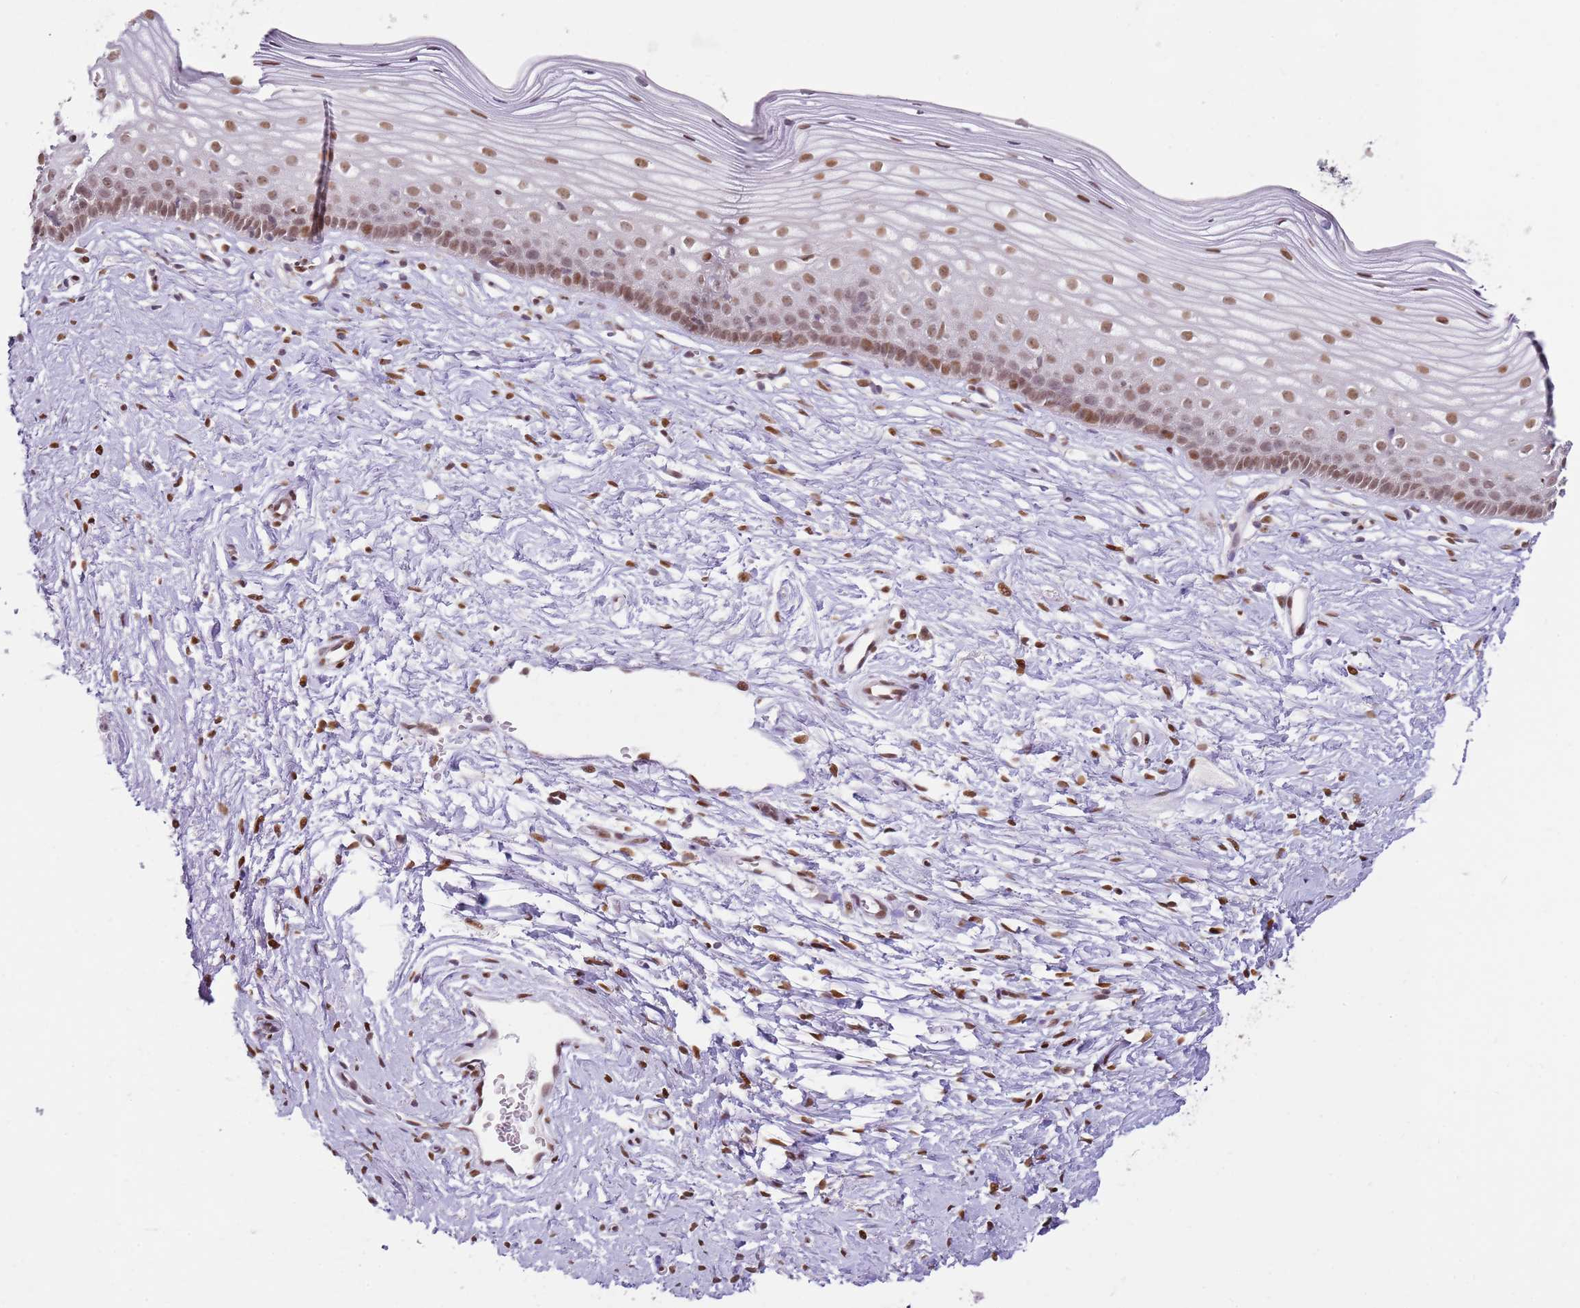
{"staining": {"intensity": "moderate", "quantity": ">75%", "location": "nuclear"}, "tissue": "cervix", "cell_type": "Glandular cells", "image_type": "normal", "snomed": [{"axis": "morphology", "description": "Normal tissue, NOS"}, {"axis": "topography", "description": "Cervix"}], "caption": "Immunohistochemistry of benign cervix displays medium levels of moderate nuclear positivity in about >75% of glandular cells. The staining was performed using DAB to visualize the protein expression in brown, while the nuclei were stained in blue with hematoxylin (Magnification: 20x).", "gene": "PHC2", "patient": {"sex": "female", "age": 40}}